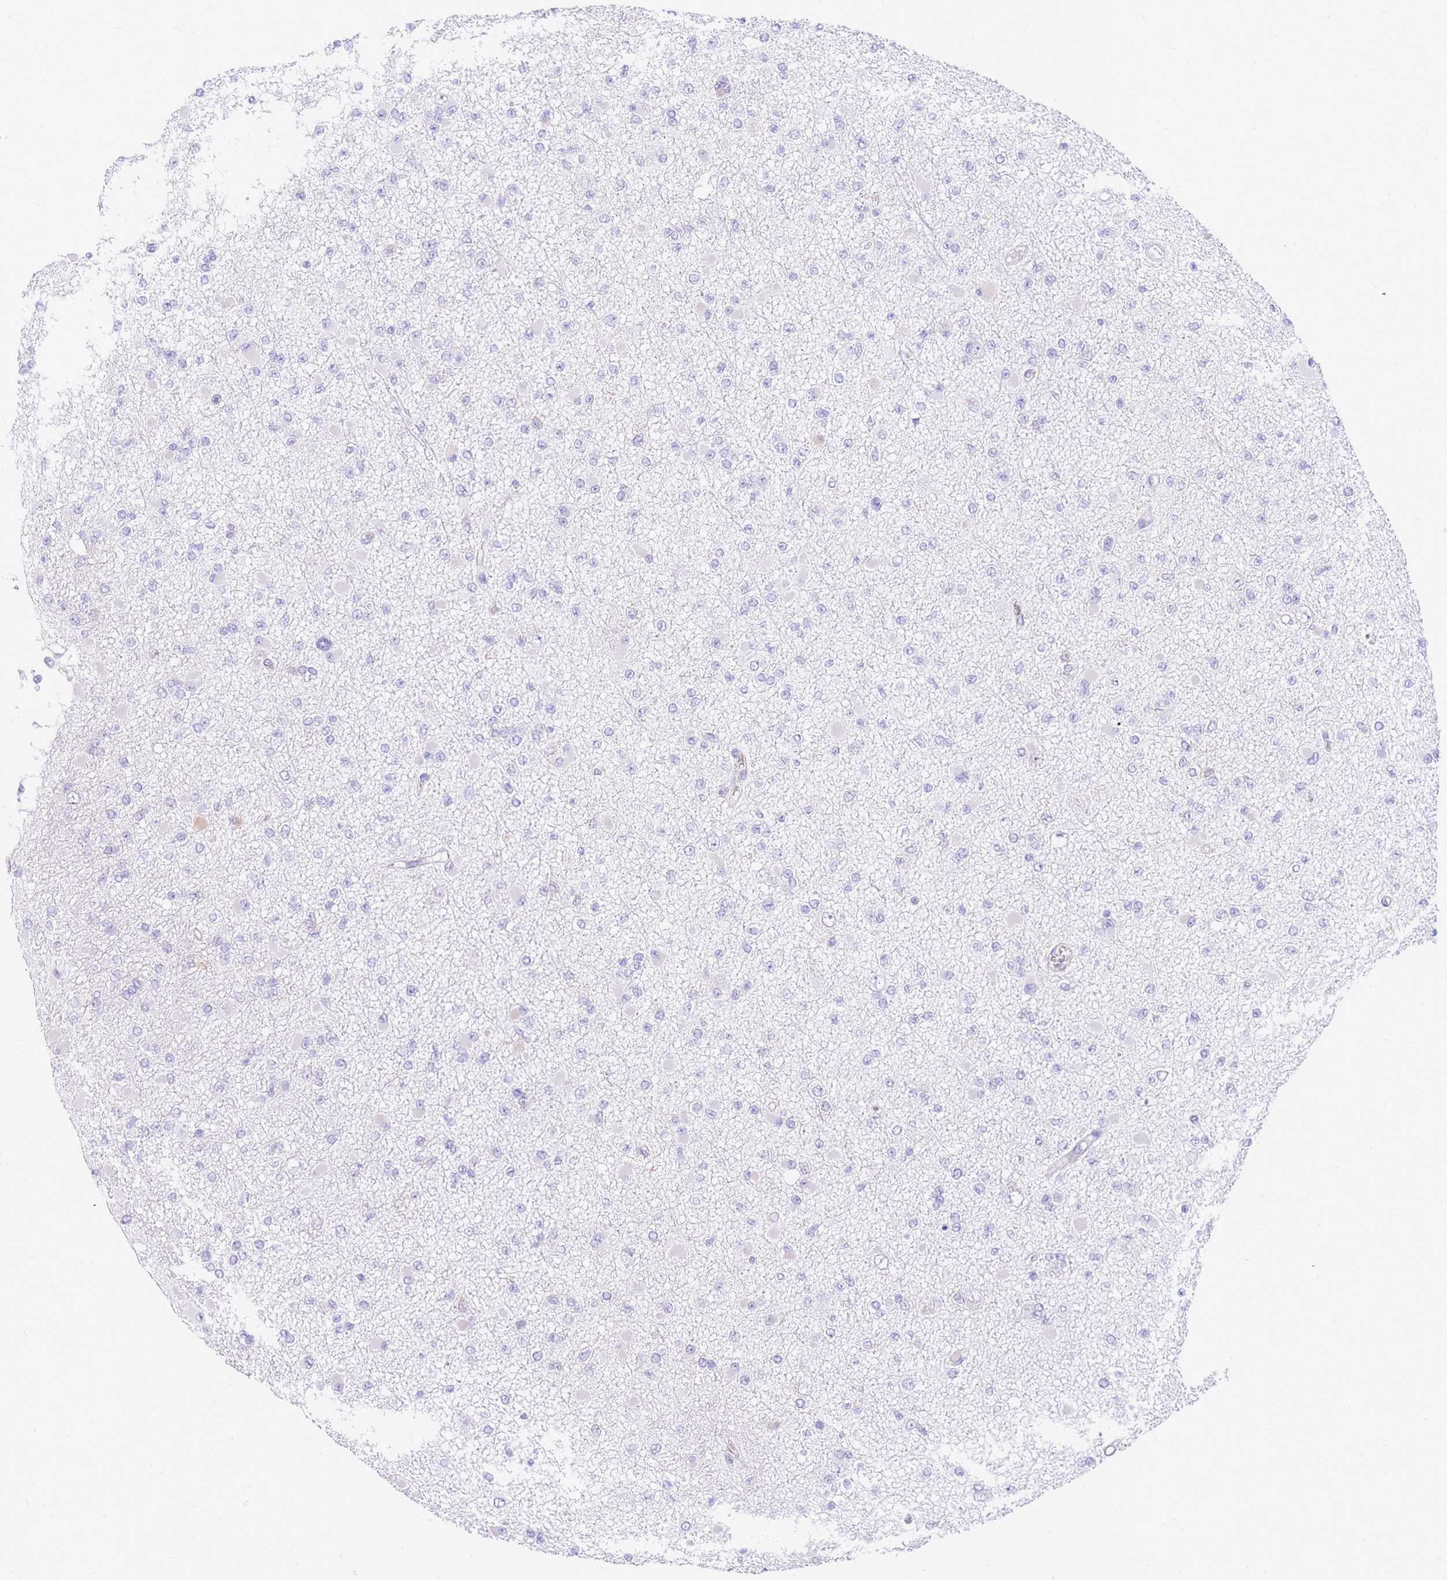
{"staining": {"intensity": "negative", "quantity": "none", "location": "none"}, "tissue": "glioma", "cell_type": "Tumor cells", "image_type": "cancer", "snomed": [{"axis": "morphology", "description": "Glioma, malignant, Low grade"}, {"axis": "topography", "description": "Brain"}], "caption": "DAB immunohistochemical staining of human malignant glioma (low-grade) shows no significant expression in tumor cells. The staining was performed using DAB (3,3'-diaminobenzidine) to visualize the protein expression in brown, while the nuclei were stained in blue with hematoxylin (Magnification: 20x).", "gene": "SRSF12", "patient": {"sex": "female", "age": 22}}